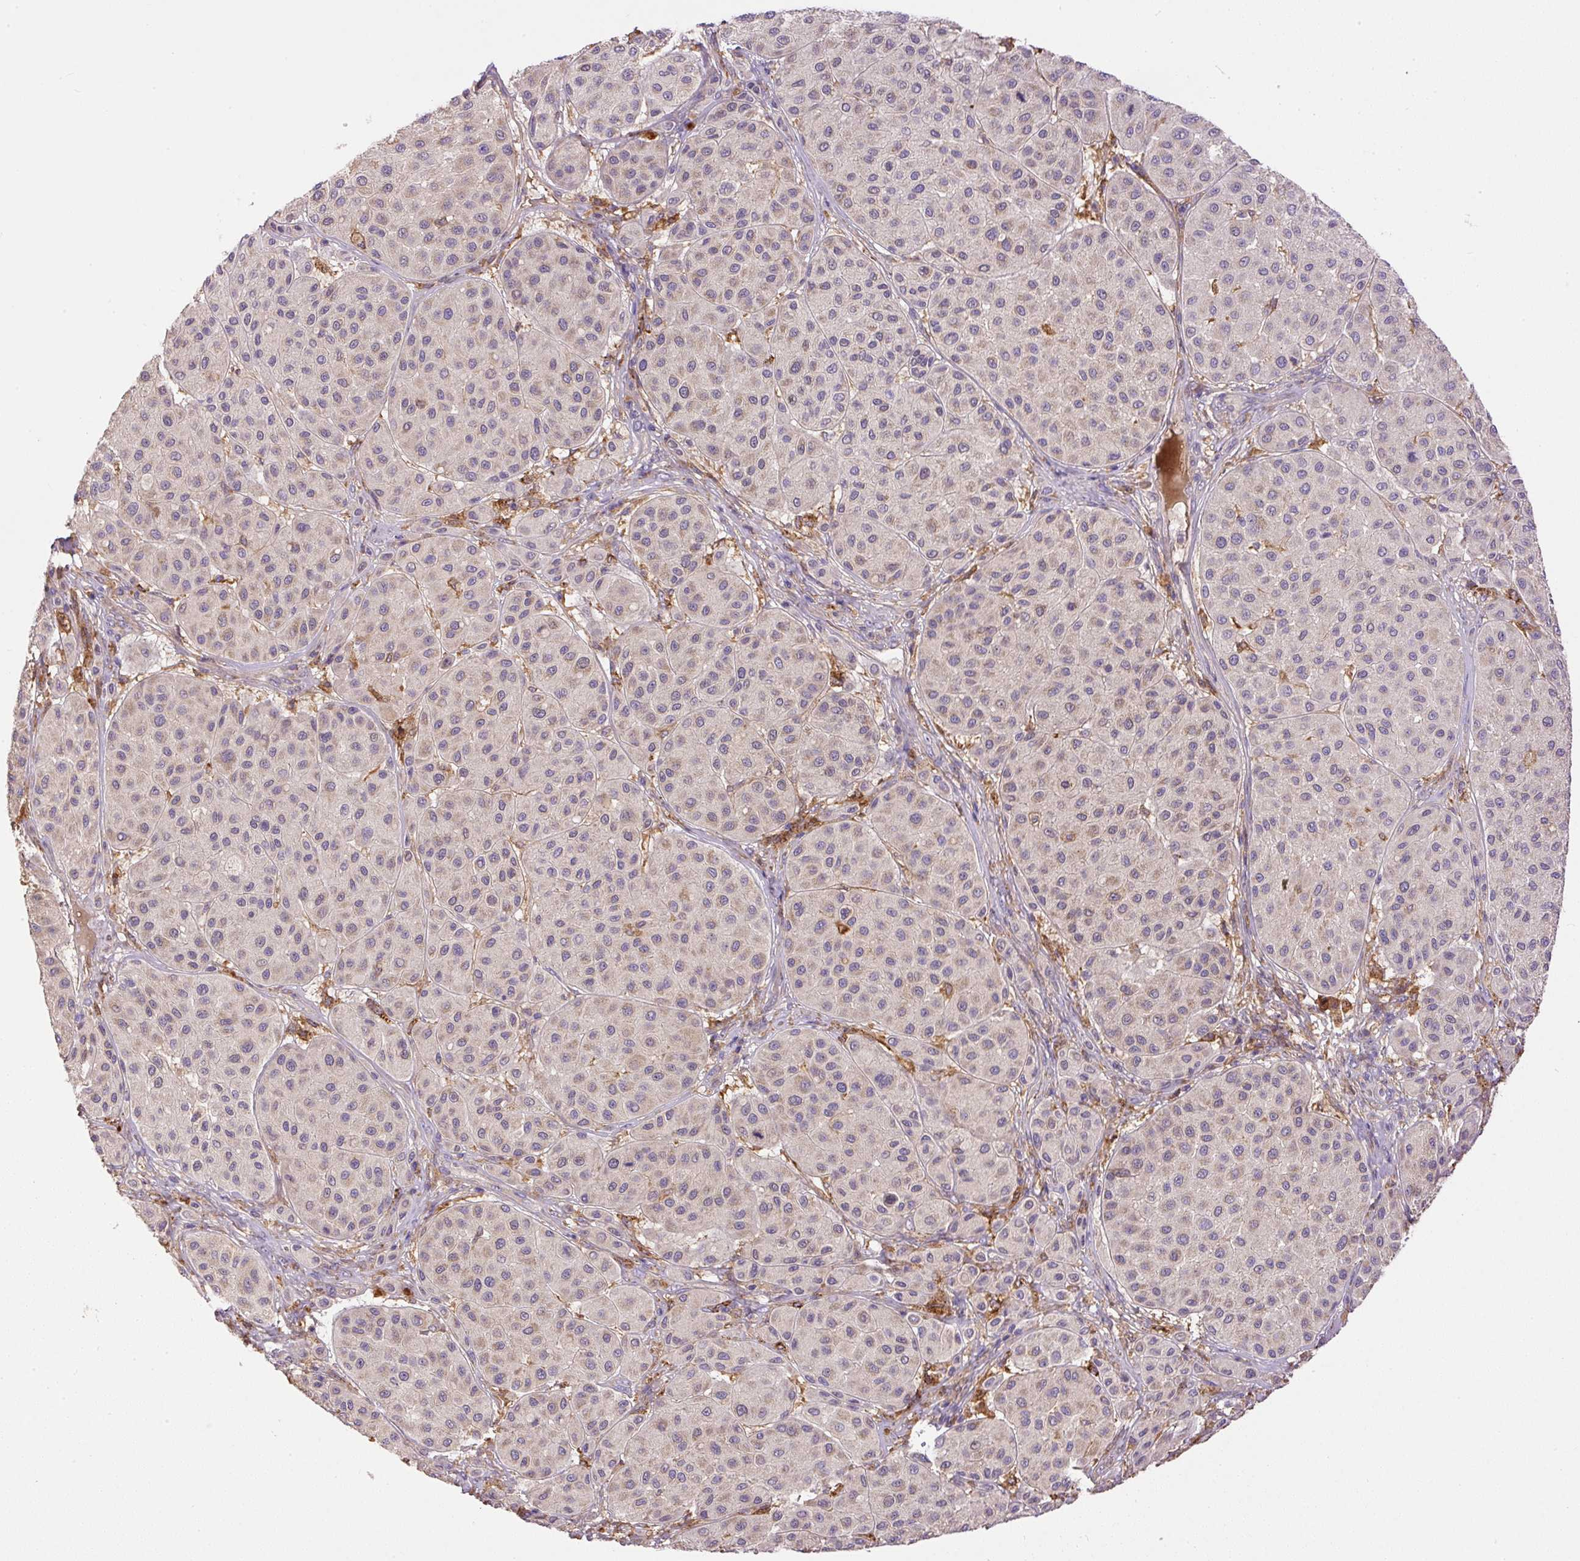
{"staining": {"intensity": "negative", "quantity": "none", "location": "none"}, "tissue": "melanoma", "cell_type": "Tumor cells", "image_type": "cancer", "snomed": [{"axis": "morphology", "description": "Malignant melanoma, Metastatic site"}, {"axis": "topography", "description": "Smooth muscle"}], "caption": "Tumor cells are negative for protein expression in human melanoma.", "gene": "DAPK1", "patient": {"sex": "male", "age": 41}}